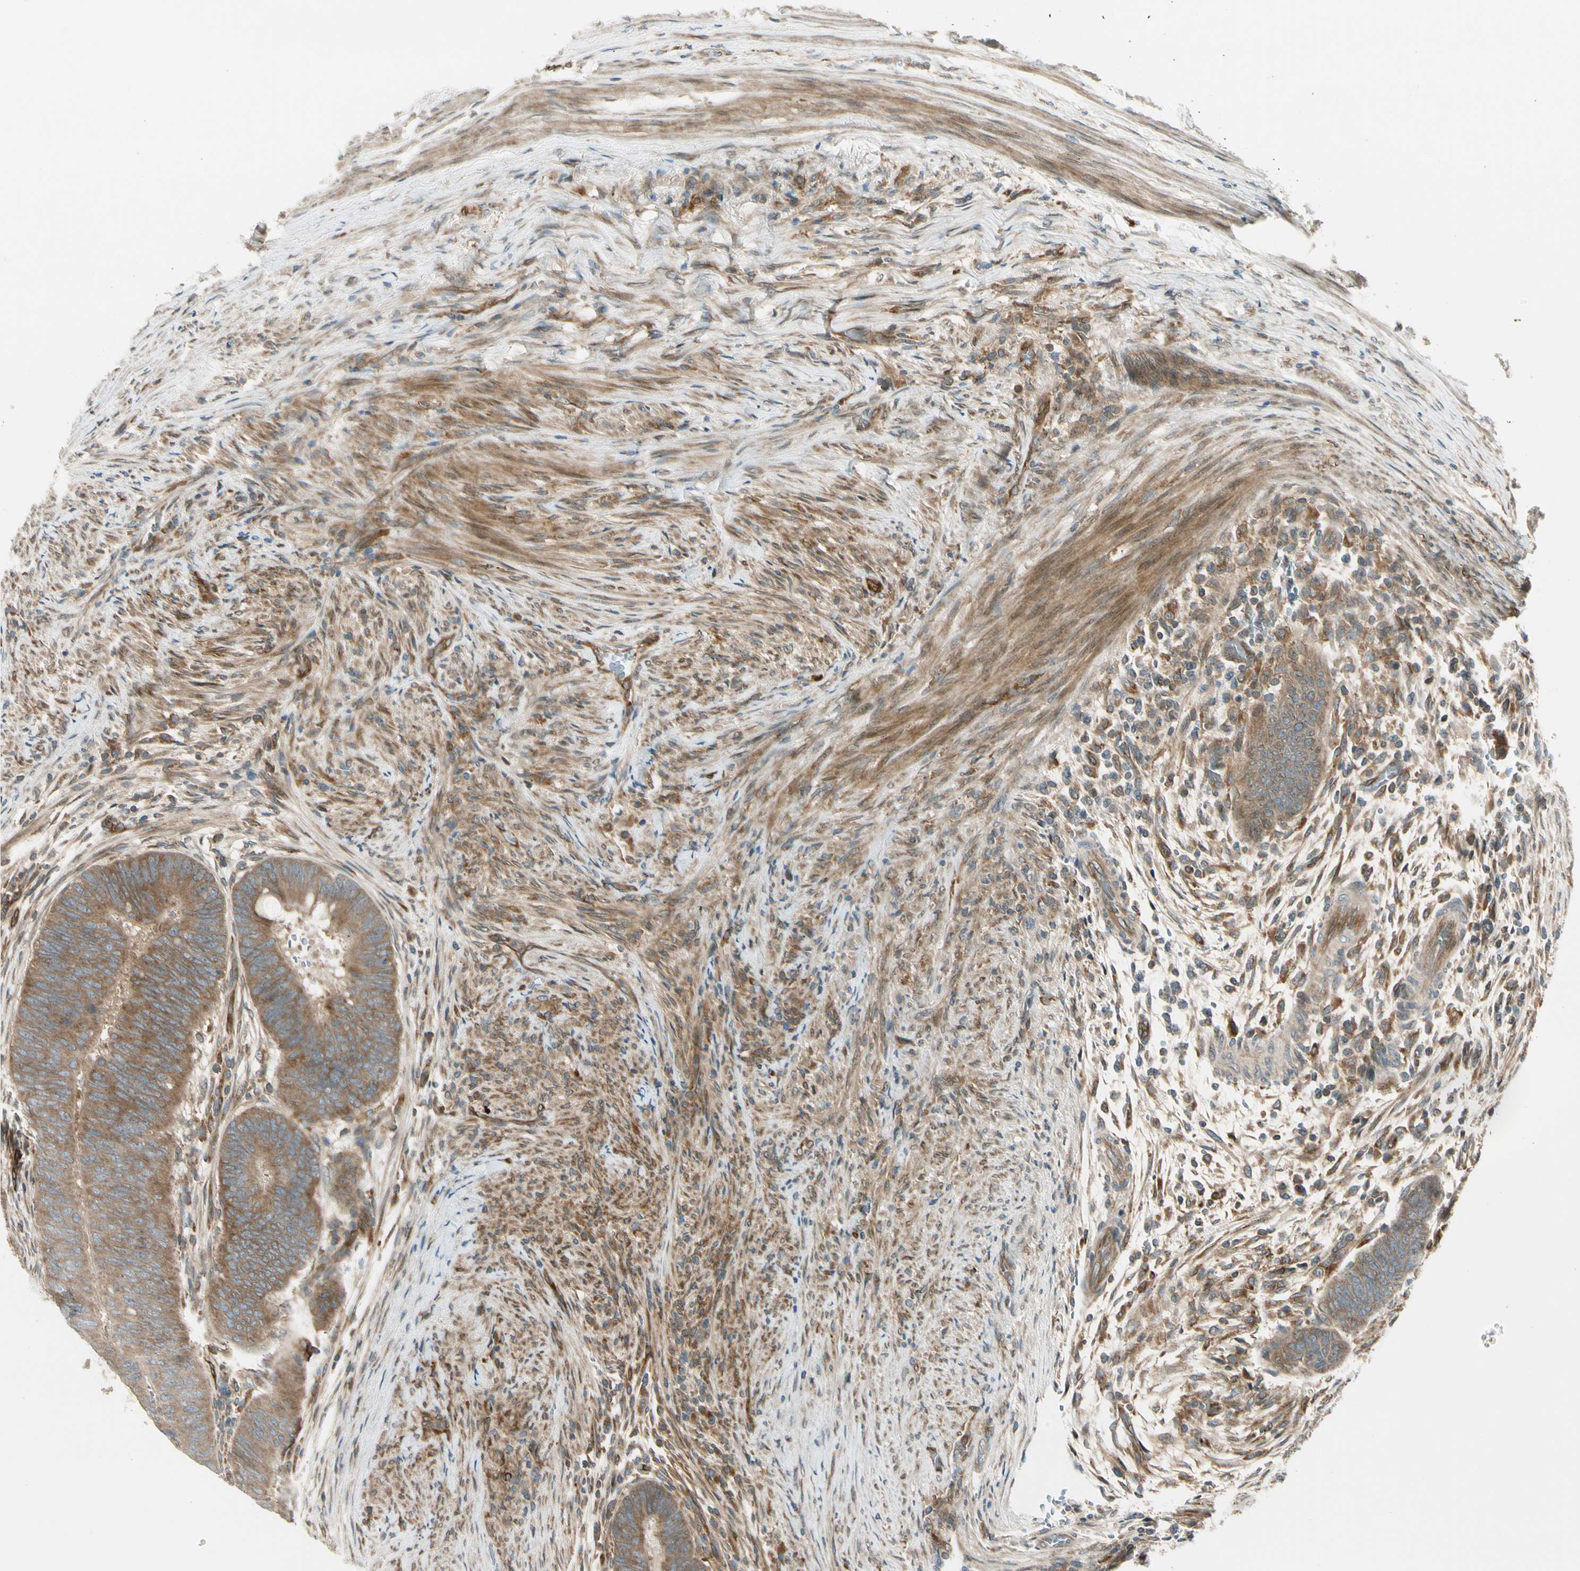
{"staining": {"intensity": "moderate", "quantity": ">75%", "location": "cytoplasmic/membranous"}, "tissue": "colorectal cancer", "cell_type": "Tumor cells", "image_type": "cancer", "snomed": [{"axis": "morphology", "description": "Normal tissue, NOS"}, {"axis": "morphology", "description": "Adenocarcinoma, NOS"}, {"axis": "topography", "description": "Rectum"}, {"axis": "topography", "description": "Peripheral nerve tissue"}], "caption": "Brown immunohistochemical staining in adenocarcinoma (colorectal) exhibits moderate cytoplasmic/membranous staining in approximately >75% of tumor cells.", "gene": "TRIO", "patient": {"sex": "male", "age": 92}}